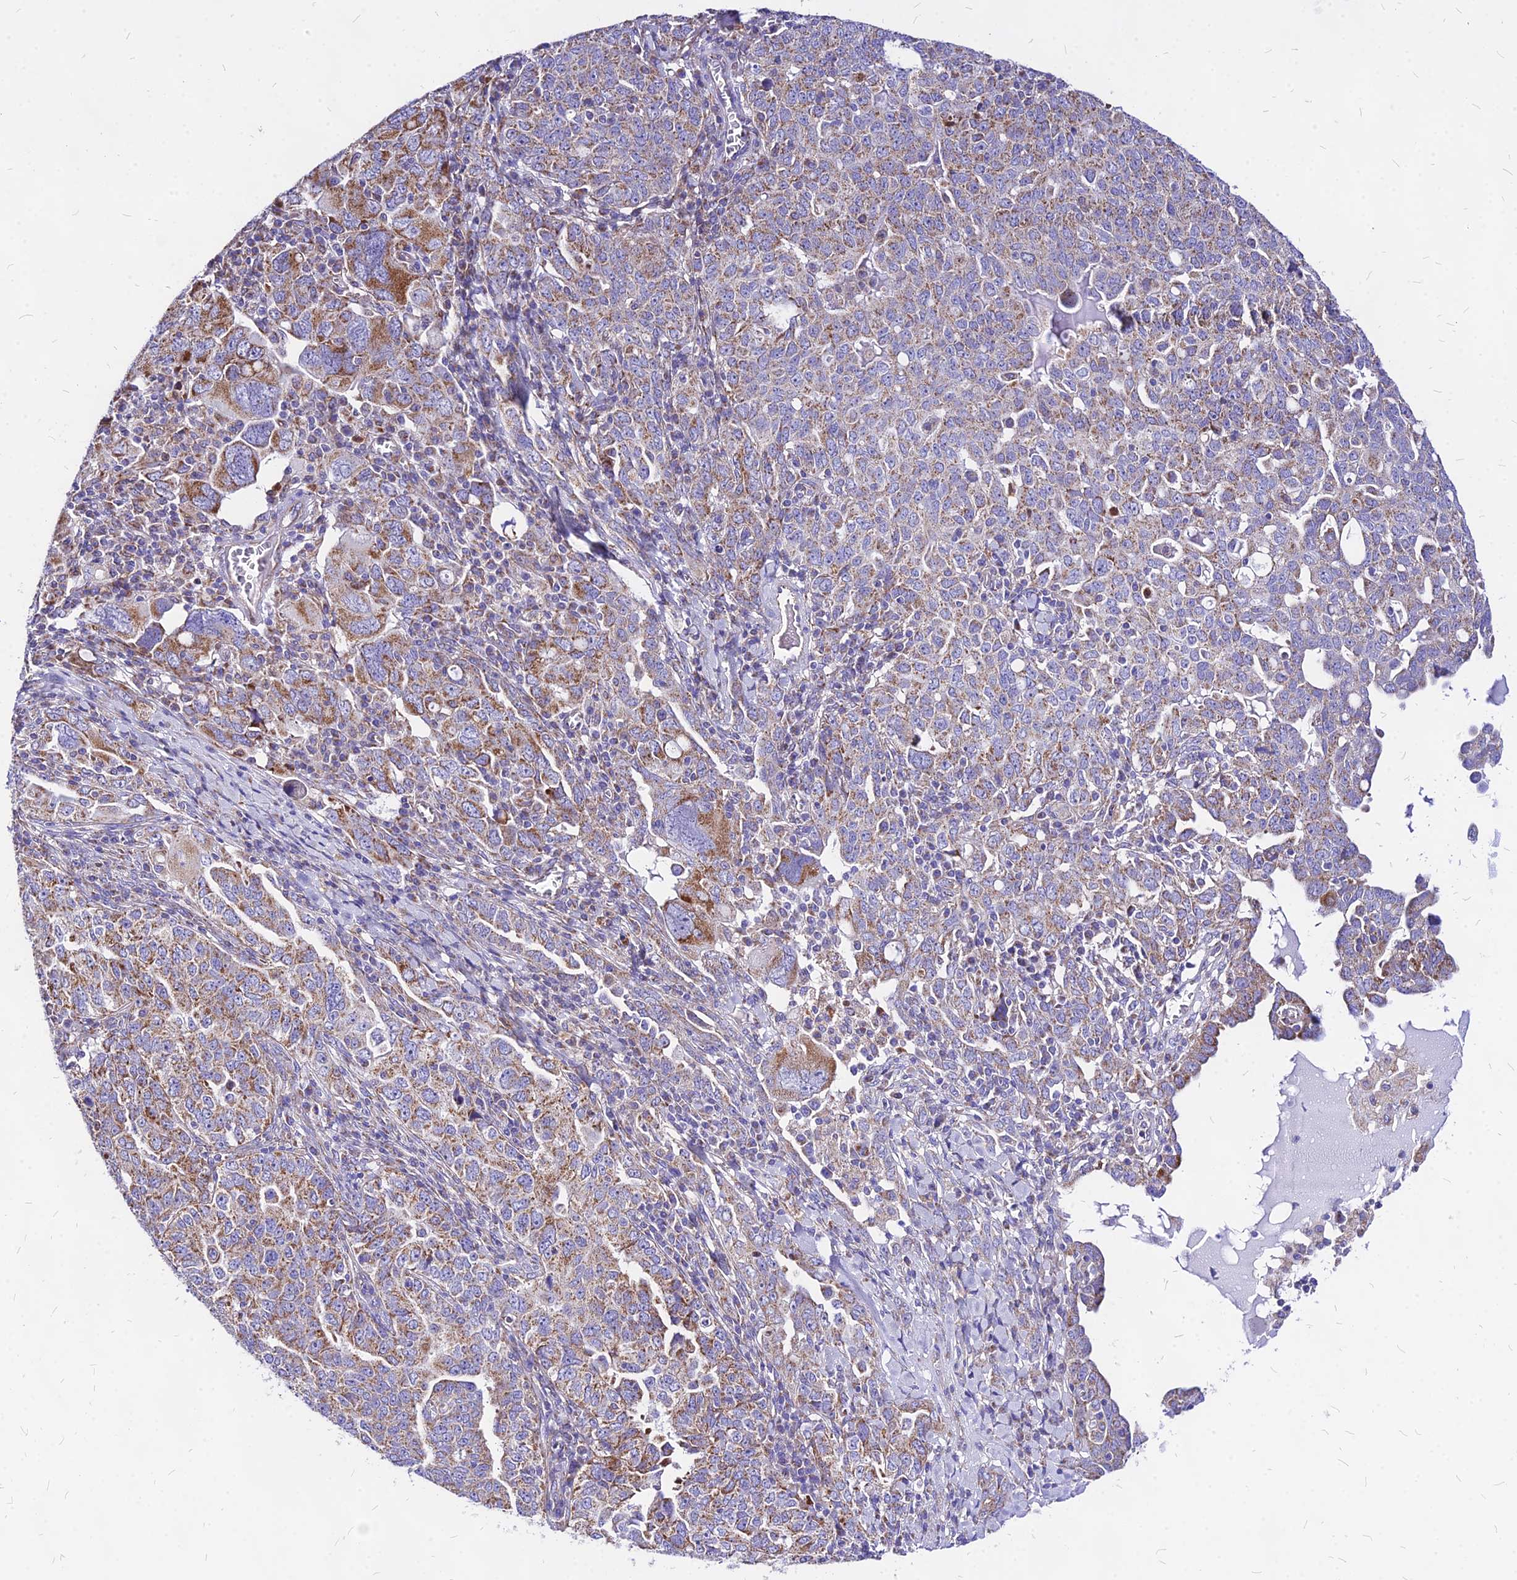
{"staining": {"intensity": "moderate", "quantity": ">75%", "location": "cytoplasmic/membranous"}, "tissue": "ovarian cancer", "cell_type": "Tumor cells", "image_type": "cancer", "snomed": [{"axis": "morphology", "description": "Carcinoma, endometroid"}, {"axis": "topography", "description": "Ovary"}], "caption": "An image of human ovarian cancer stained for a protein reveals moderate cytoplasmic/membranous brown staining in tumor cells.", "gene": "MRPL3", "patient": {"sex": "female", "age": 62}}